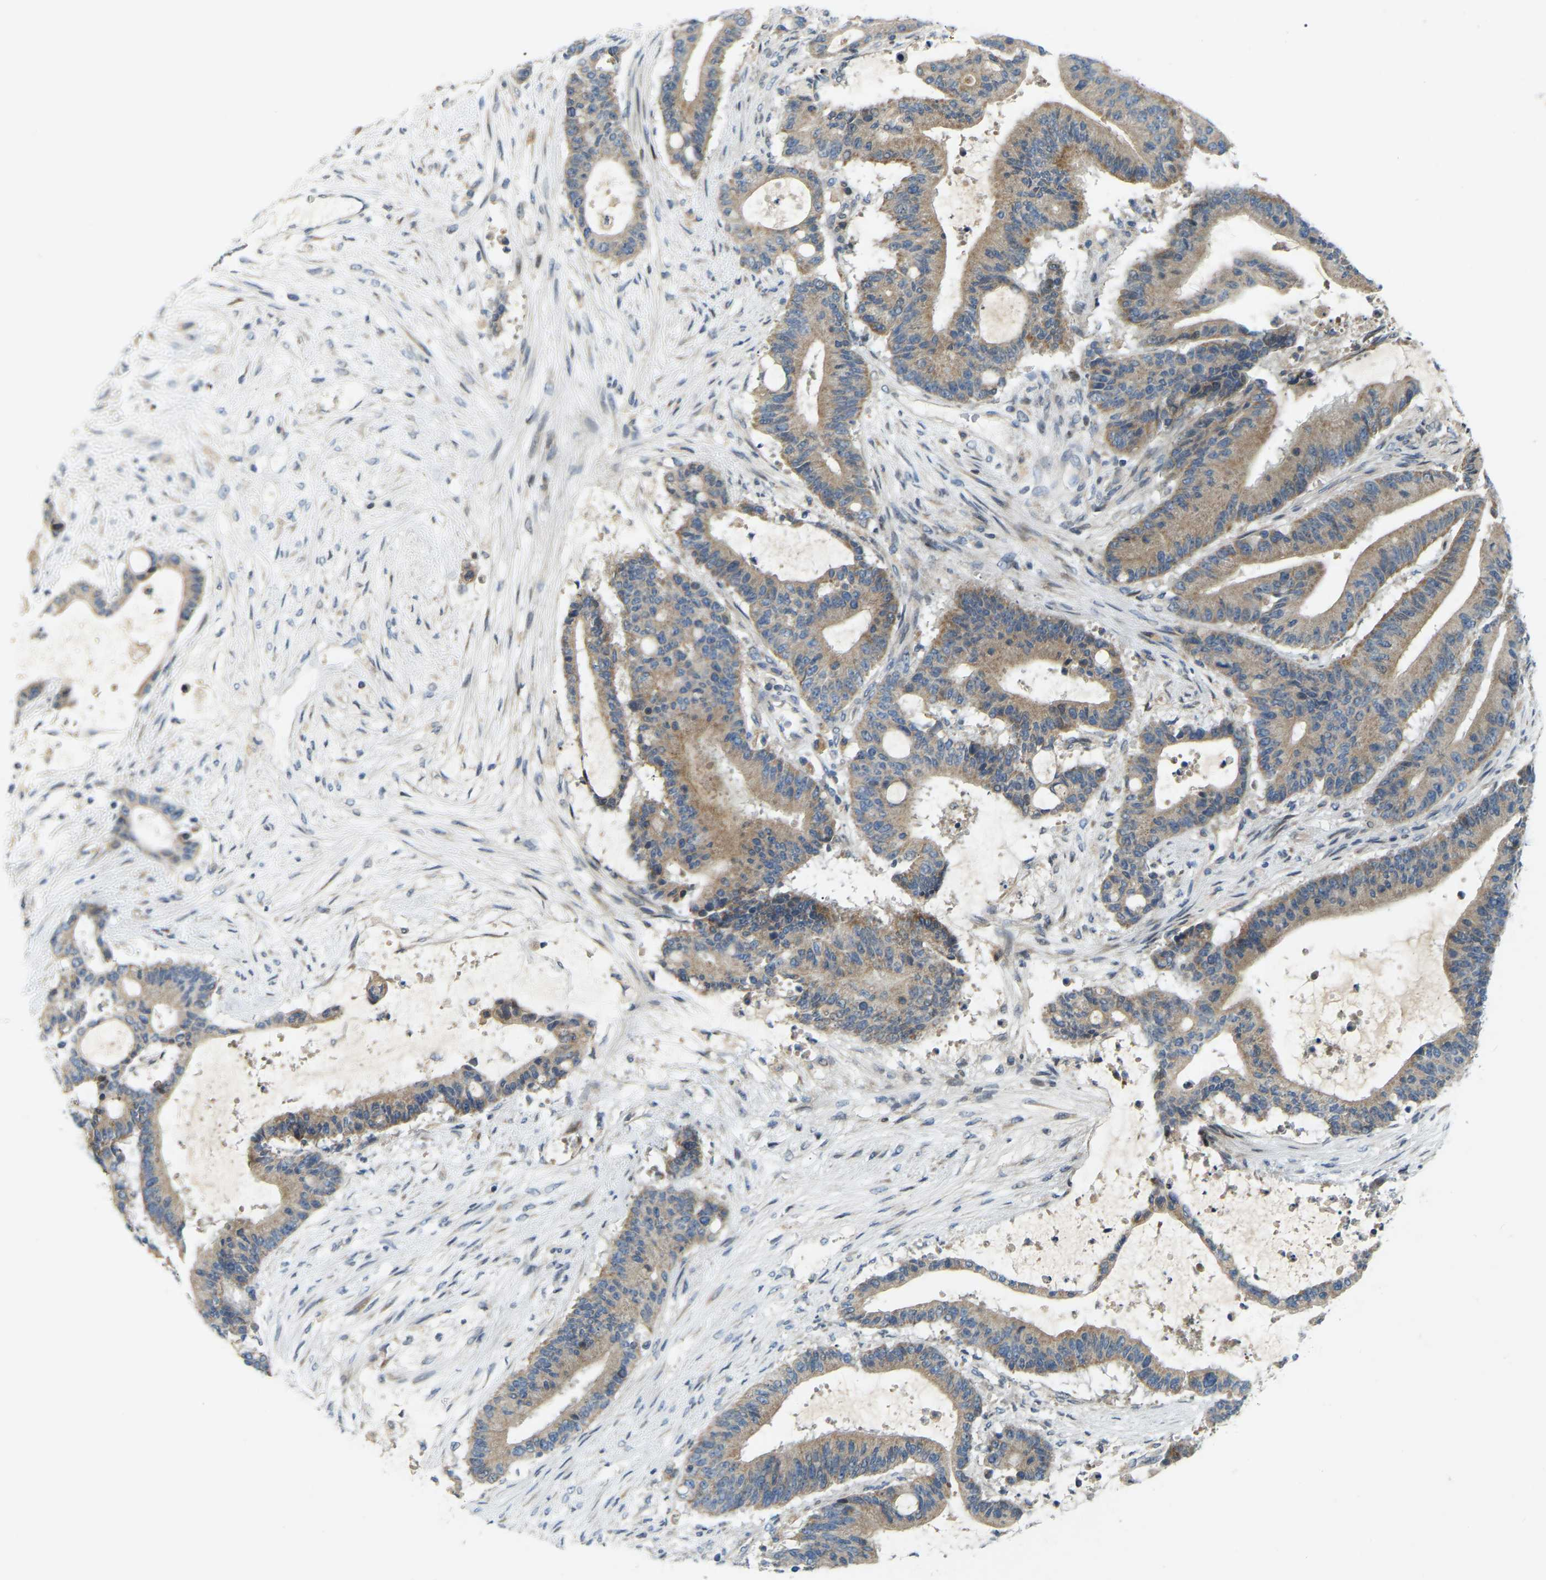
{"staining": {"intensity": "moderate", "quantity": ">75%", "location": "cytoplasmic/membranous"}, "tissue": "liver cancer", "cell_type": "Tumor cells", "image_type": "cancer", "snomed": [{"axis": "morphology", "description": "Cholangiocarcinoma"}, {"axis": "topography", "description": "Liver"}], "caption": "Moderate cytoplasmic/membranous protein expression is appreciated in approximately >75% of tumor cells in cholangiocarcinoma (liver). Nuclei are stained in blue.", "gene": "PARL", "patient": {"sex": "female", "age": 73}}